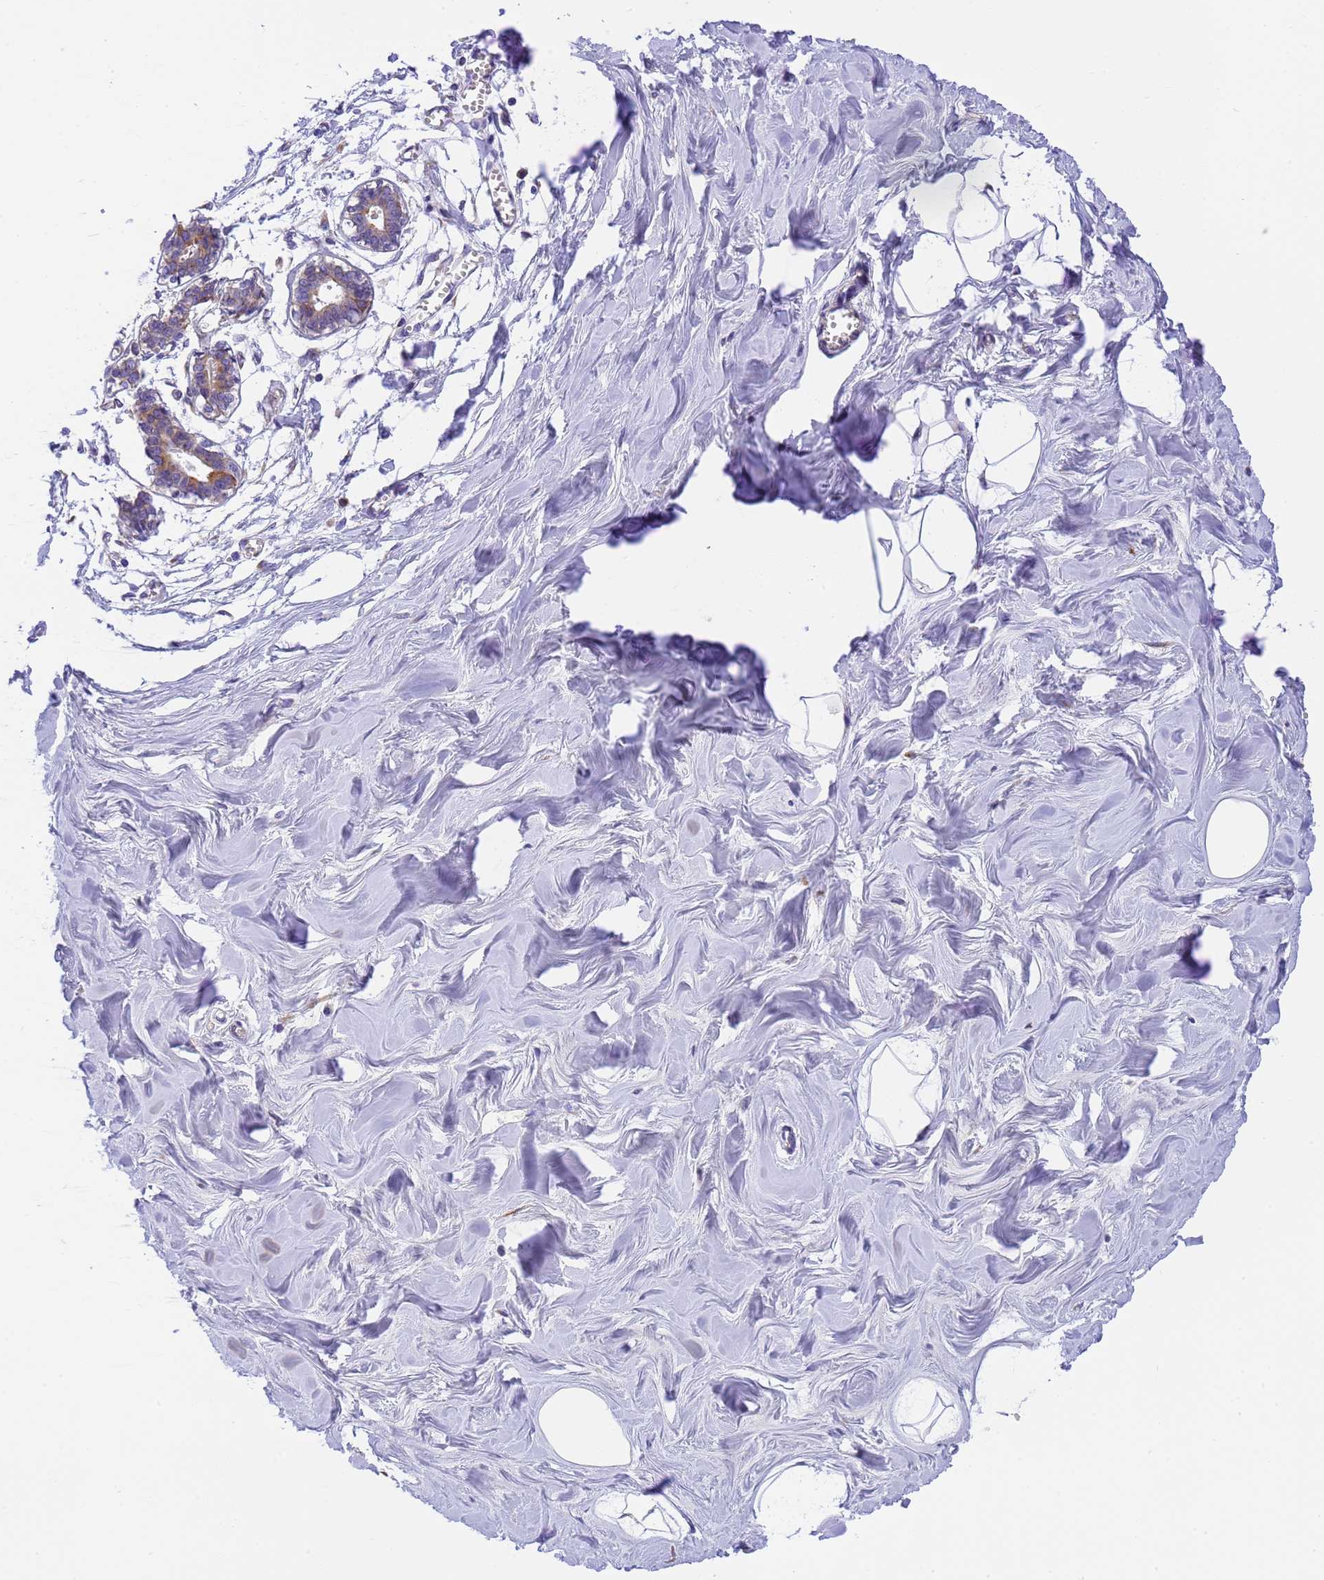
{"staining": {"intensity": "weak", "quantity": "<25%", "location": "cytoplasmic/membranous"}, "tissue": "breast", "cell_type": "Adipocytes", "image_type": "normal", "snomed": [{"axis": "morphology", "description": "Normal tissue, NOS"}, {"axis": "topography", "description": "Breast"}], "caption": "The histopathology image displays no staining of adipocytes in benign breast.", "gene": "RHBDD3", "patient": {"sex": "female", "age": 27}}